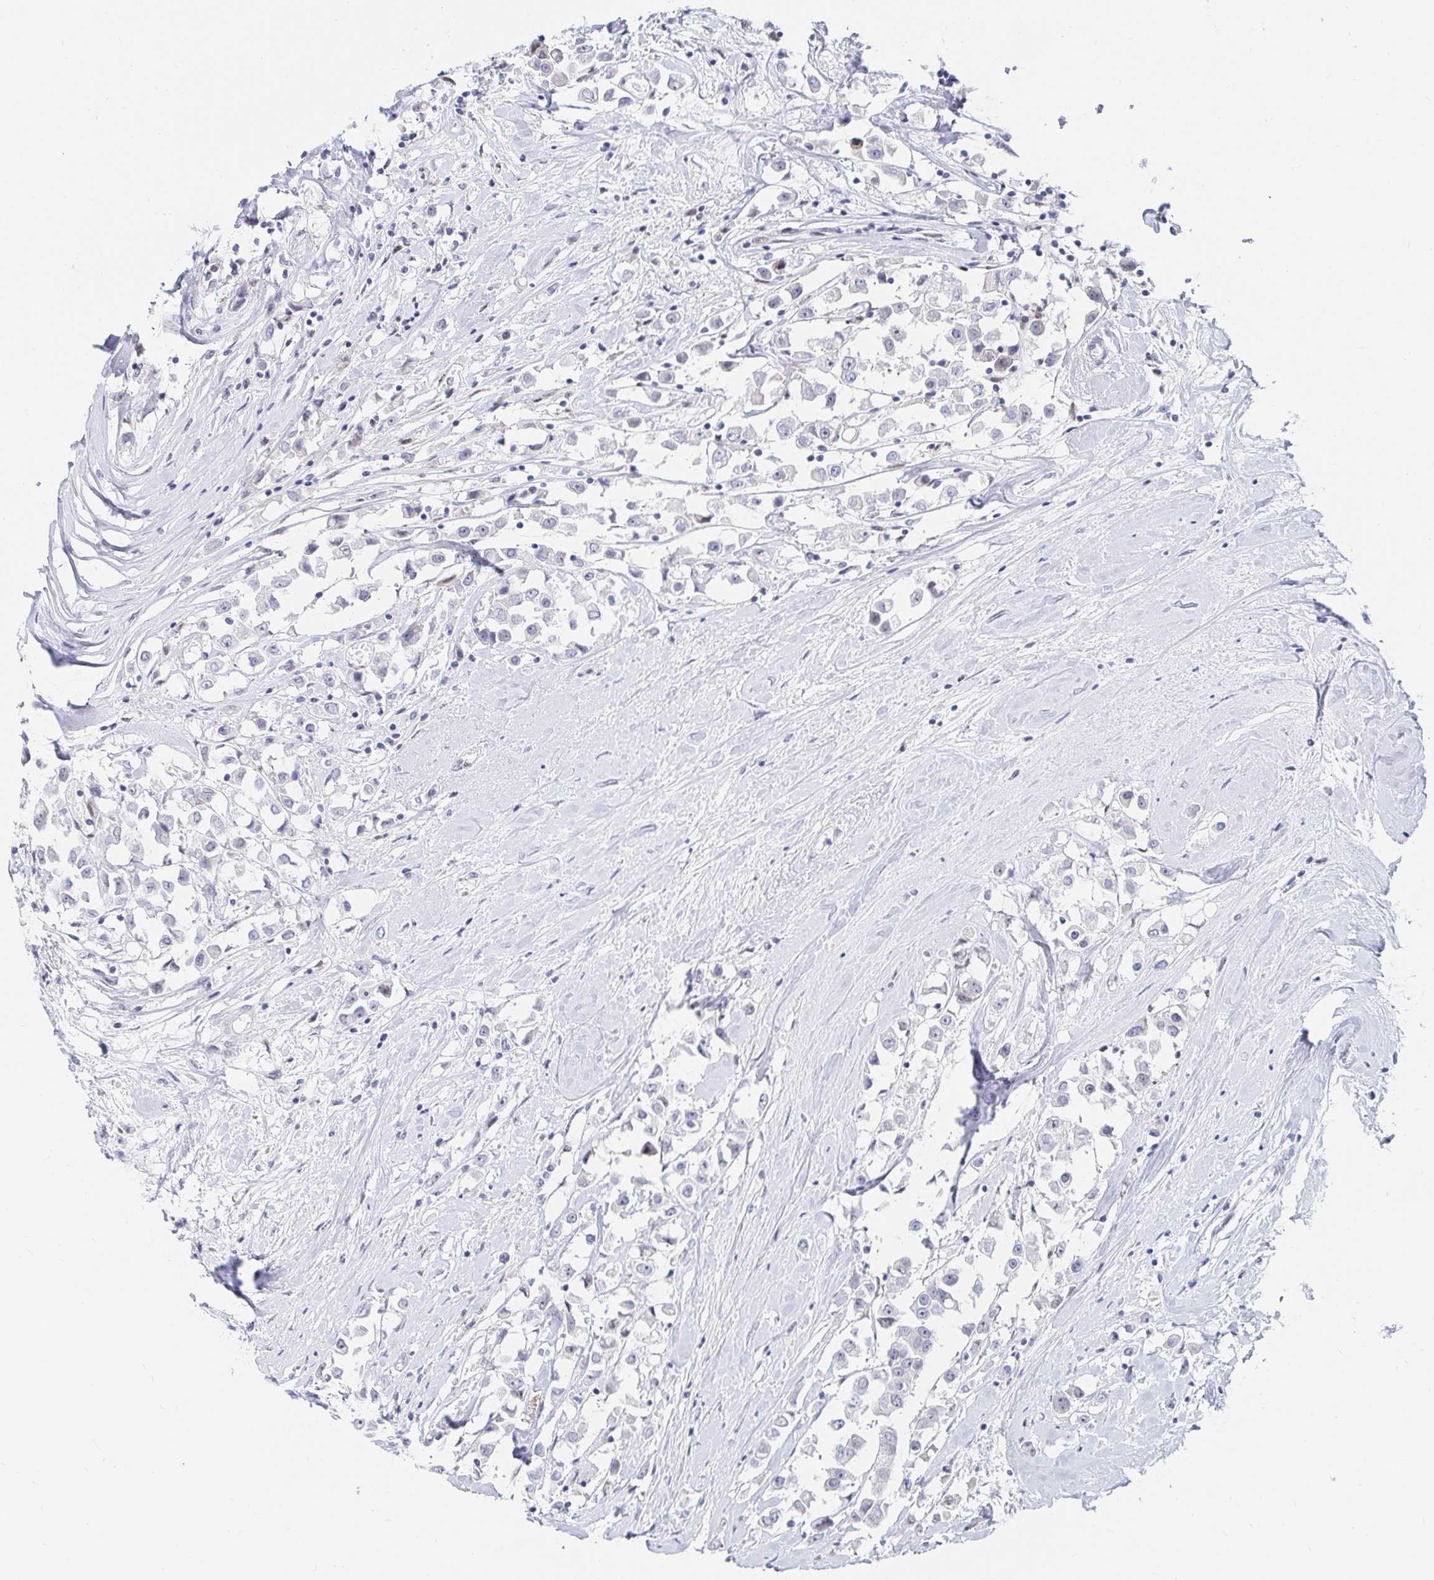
{"staining": {"intensity": "negative", "quantity": "none", "location": "none"}, "tissue": "breast cancer", "cell_type": "Tumor cells", "image_type": "cancer", "snomed": [{"axis": "morphology", "description": "Duct carcinoma"}, {"axis": "topography", "description": "Breast"}], "caption": "An immunohistochemistry (IHC) image of breast cancer is shown. There is no staining in tumor cells of breast cancer.", "gene": "COL28A1", "patient": {"sex": "female", "age": 61}}